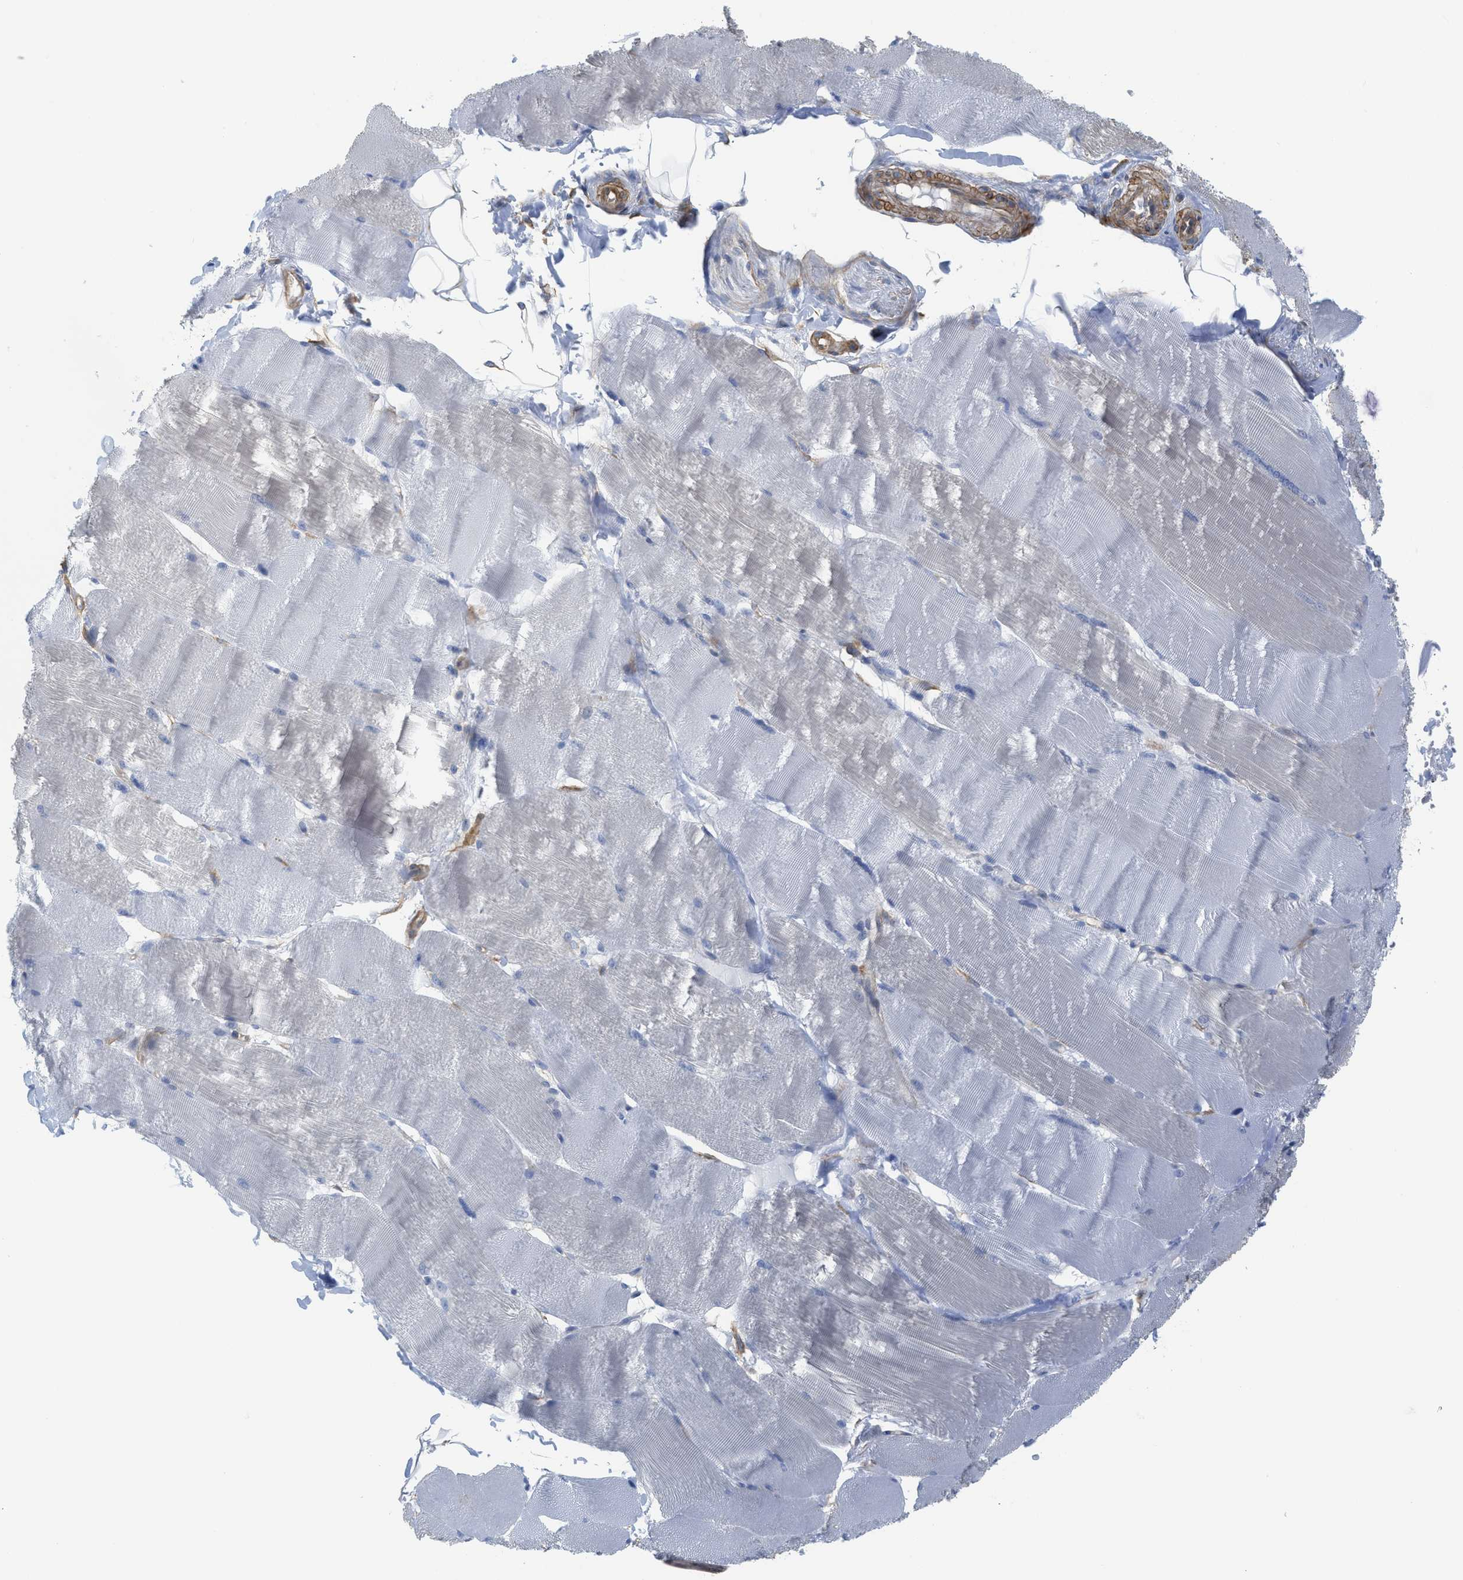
{"staining": {"intensity": "negative", "quantity": "none", "location": "none"}, "tissue": "skeletal muscle", "cell_type": "Myocytes", "image_type": "normal", "snomed": [{"axis": "morphology", "description": "Normal tissue, NOS"}, {"axis": "topography", "description": "Skin"}, {"axis": "topography", "description": "Skeletal muscle"}], "caption": "Unremarkable skeletal muscle was stained to show a protein in brown. There is no significant positivity in myocytes. (DAB immunohistochemistry (IHC) with hematoxylin counter stain).", "gene": "TUB", "patient": {"sex": "male", "age": 83}}